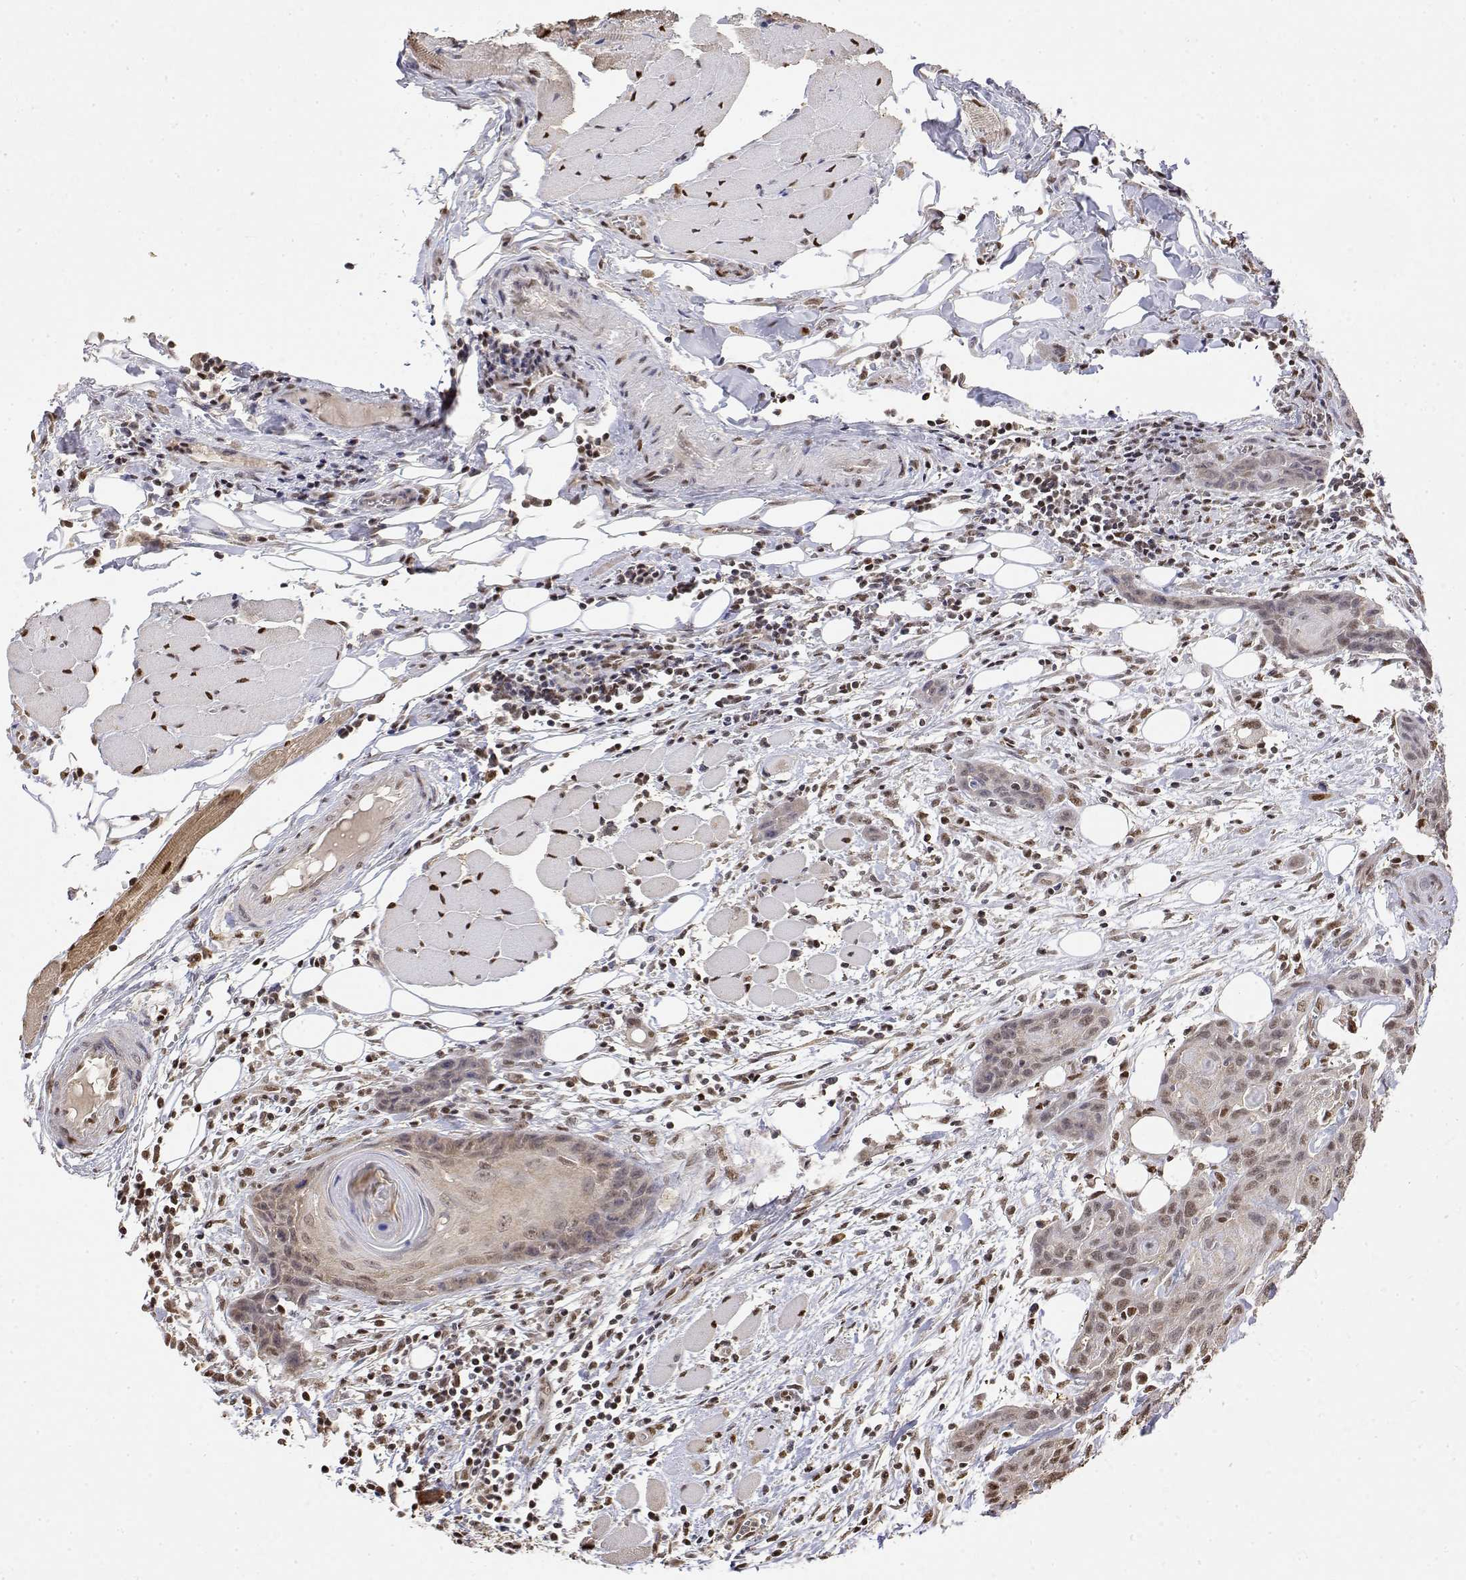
{"staining": {"intensity": "weak", "quantity": "25%-75%", "location": "nuclear"}, "tissue": "head and neck cancer", "cell_type": "Tumor cells", "image_type": "cancer", "snomed": [{"axis": "morphology", "description": "Squamous cell carcinoma, NOS"}, {"axis": "topography", "description": "Oral tissue"}, {"axis": "topography", "description": "Head-Neck"}], "caption": "Protein staining of head and neck cancer (squamous cell carcinoma) tissue reveals weak nuclear expression in approximately 25%-75% of tumor cells.", "gene": "TPI1", "patient": {"sex": "male", "age": 58}}